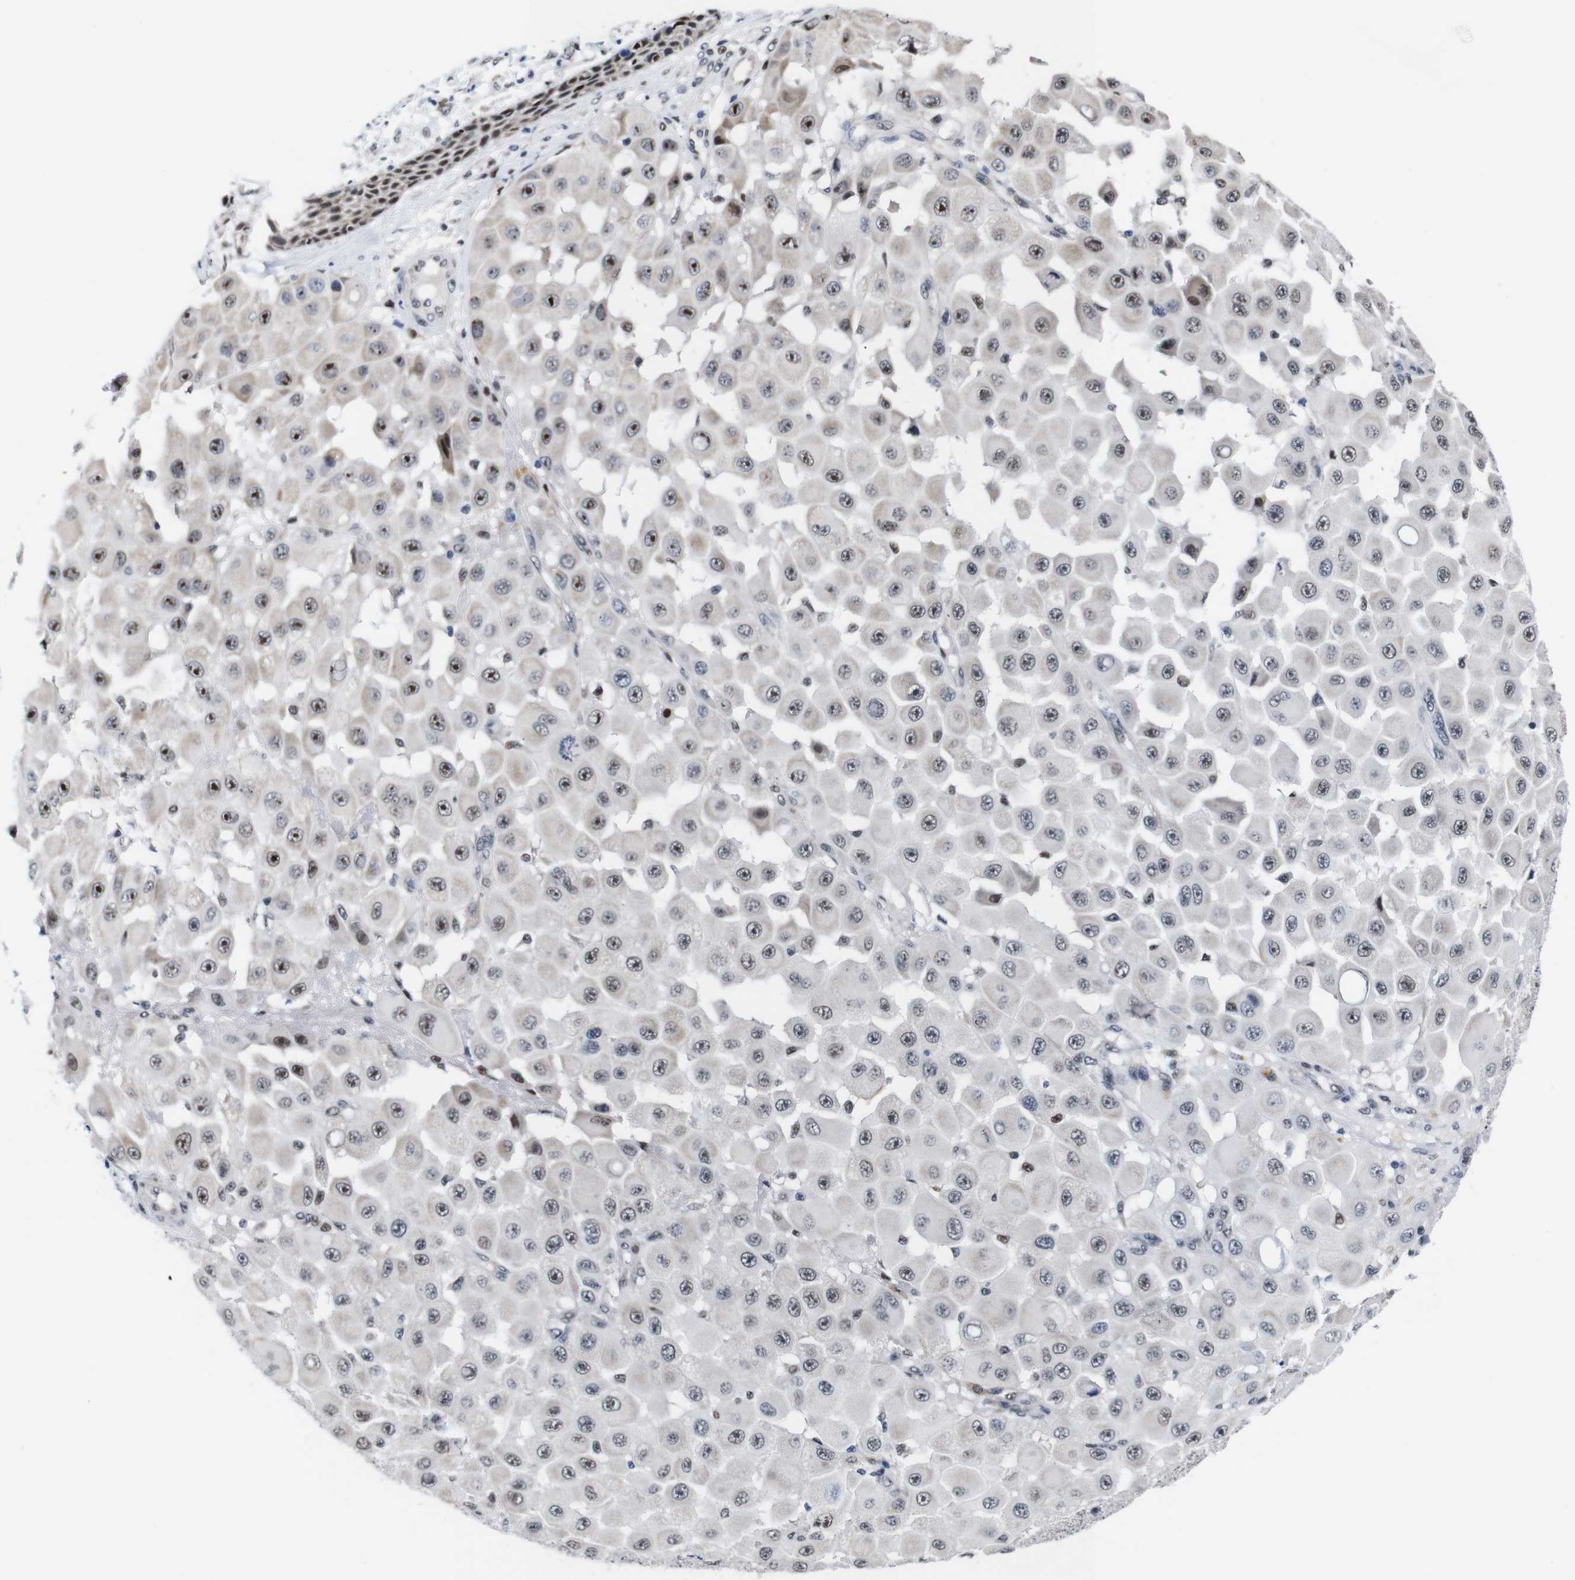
{"staining": {"intensity": "strong", "quantity": "<25%", "location": "nuclear"}, "tissue": "melanoma", "cell_type": "Tumor cells", "image_type": "cancer", "snomed": [{"axis": "morphology", "description": "Malignant melanoma, NOS"}, {"axis": "topography", "description": "Skin"}], "caption": "Protein expression analysis of human malignant melanoma reveals strong nuclear positivity in approximately <25% of tumor cells.", "gene": "GATA6", "patient": {"sex": "female", "age": 81}}